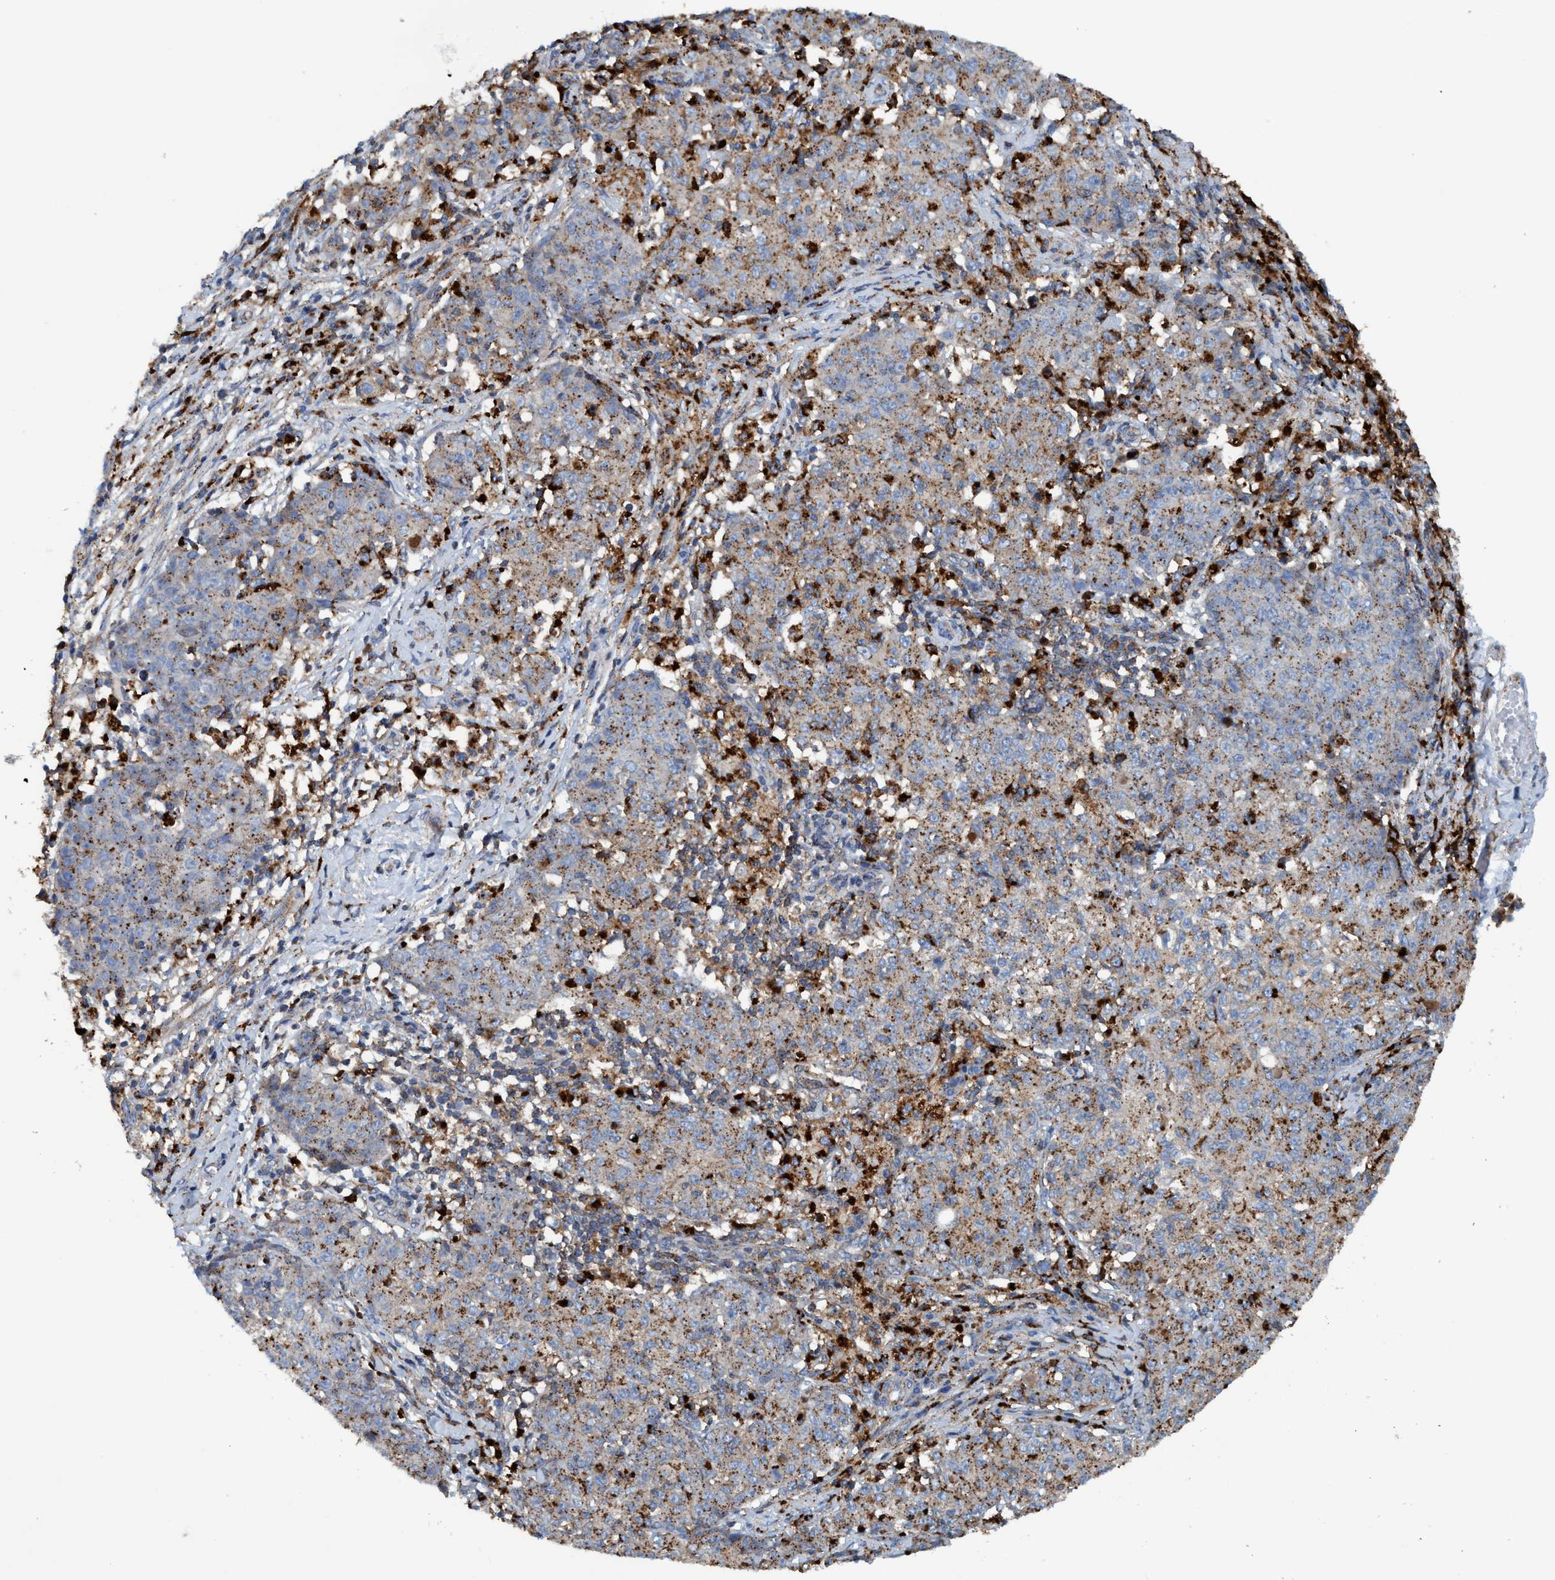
{"staining": {"intensity": "moderate", "quantity": ">75%", "location": "cytoplasmic/membranous"}, "tissue": "ovarian cancer", "cell_type": "Tumor cells", "image_type": "cancer", "snomed": [{"axis": "morphology", "description": "Carcinoma, endometroid"}, {"axis": "topography", "description": "Ovary"}], "caption": "Brown immunohistochemical staining in human ovarian endometroid carcinoma shows moderate cytoplasmic/membranous staining in approximately >75% of tumor cells.", "gene": "TRIM65", "patient": {"sex": "female", "age": 42}}